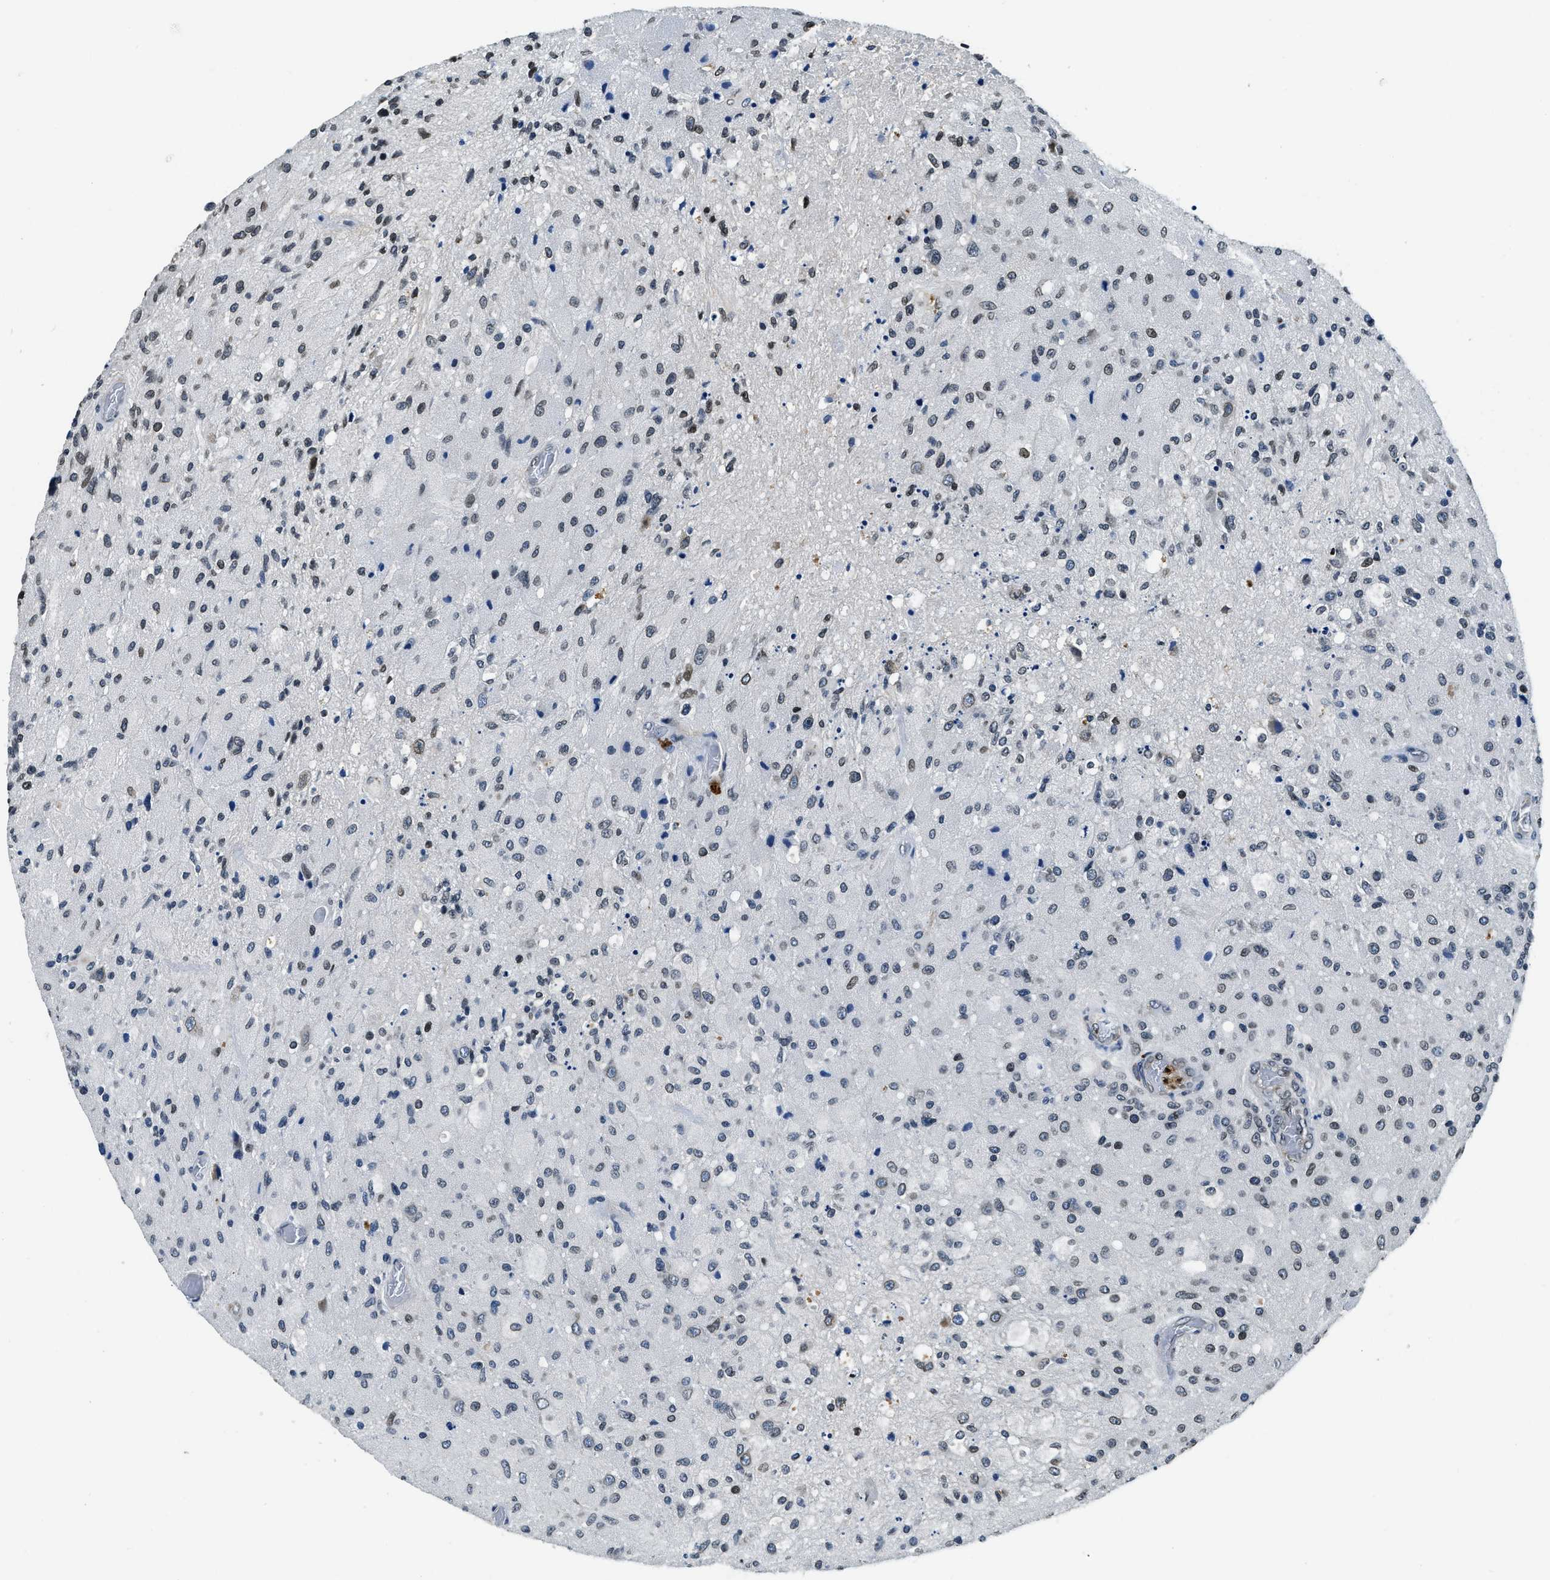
{"staining": {"intensity": "moderate", "quantity": "25%-75%", "location": "nuclear"}, "tissue": "glioma", "cell_type": "Tumor cells", "image_type": "cancer", "snomed": [{"axis": "morphology", "description": "Normal tissue, NOS"}, {"axis": "morphology", "description": "Glioma, malignant, High grade"}, {"axis": "topography", "description": "Cerebral cortex"}], "caption": "Approximately 25%-75% of tumor cells in glioma show moderate nuclear protein positivity as visualized by brown immunohistochemical staining.", "gene": "ZC3HC1", "patient": {"sex": "male", "age": 77}}